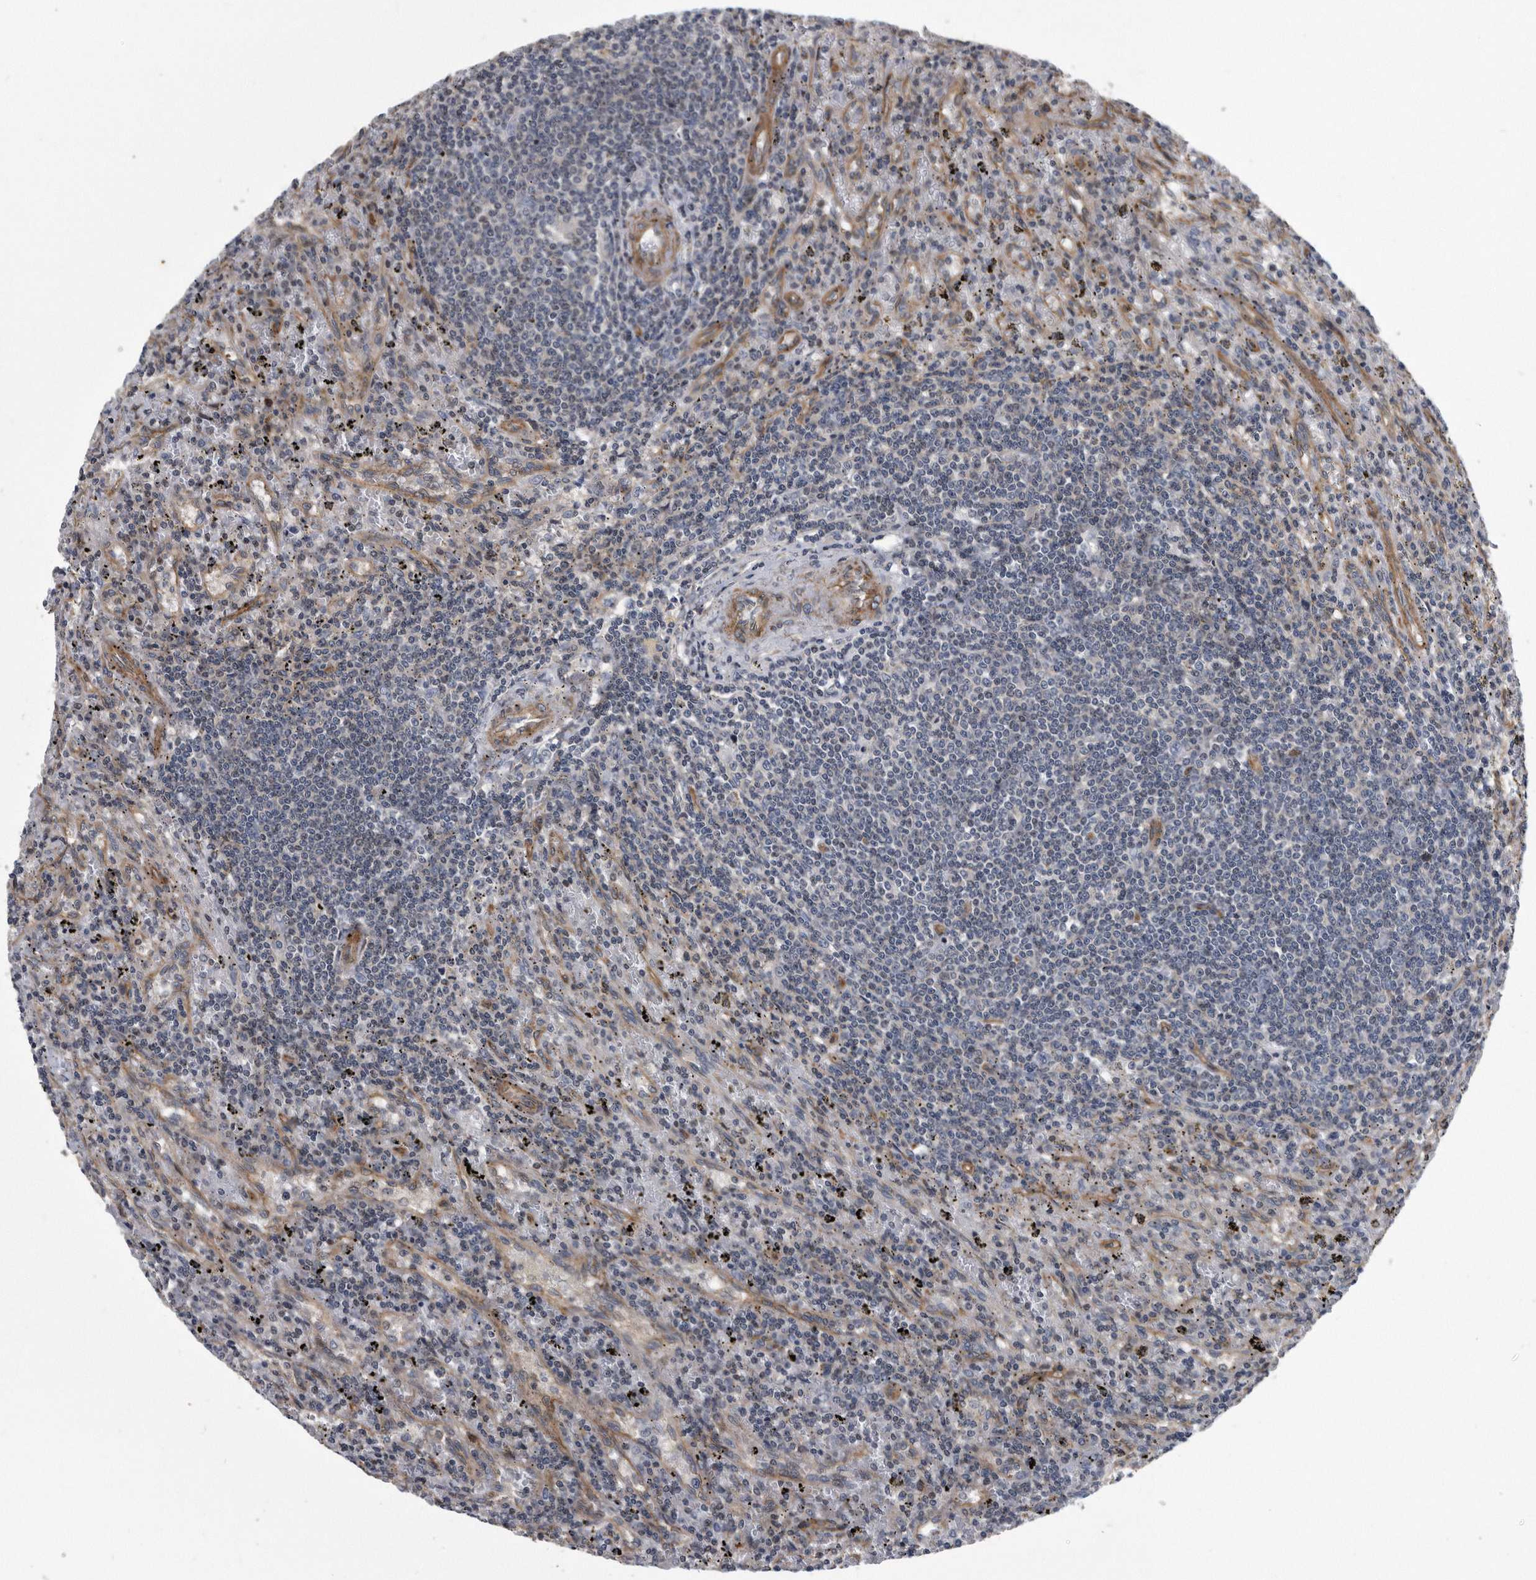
{"staining": {"intensity": "negative", "quantity": "none", "location": "none"}, "tissue": "lymphoma", "cell_type": "Tumor cells", "image_type": "cancer", "snomed": [{"axis": "morphology", "description": "Malignant lymphoma, non-Hodgkin's type, Low grade"}, {"axis": "topography", "description": "Spleen"}], "caption": "Immunohistochemistry of human low-grade malignant lymphoma, non-Hodgkin's type displays no expression in tumor cells.", "gene": "ARMCX1", "patient": {"sex": "male", "age": 76}}